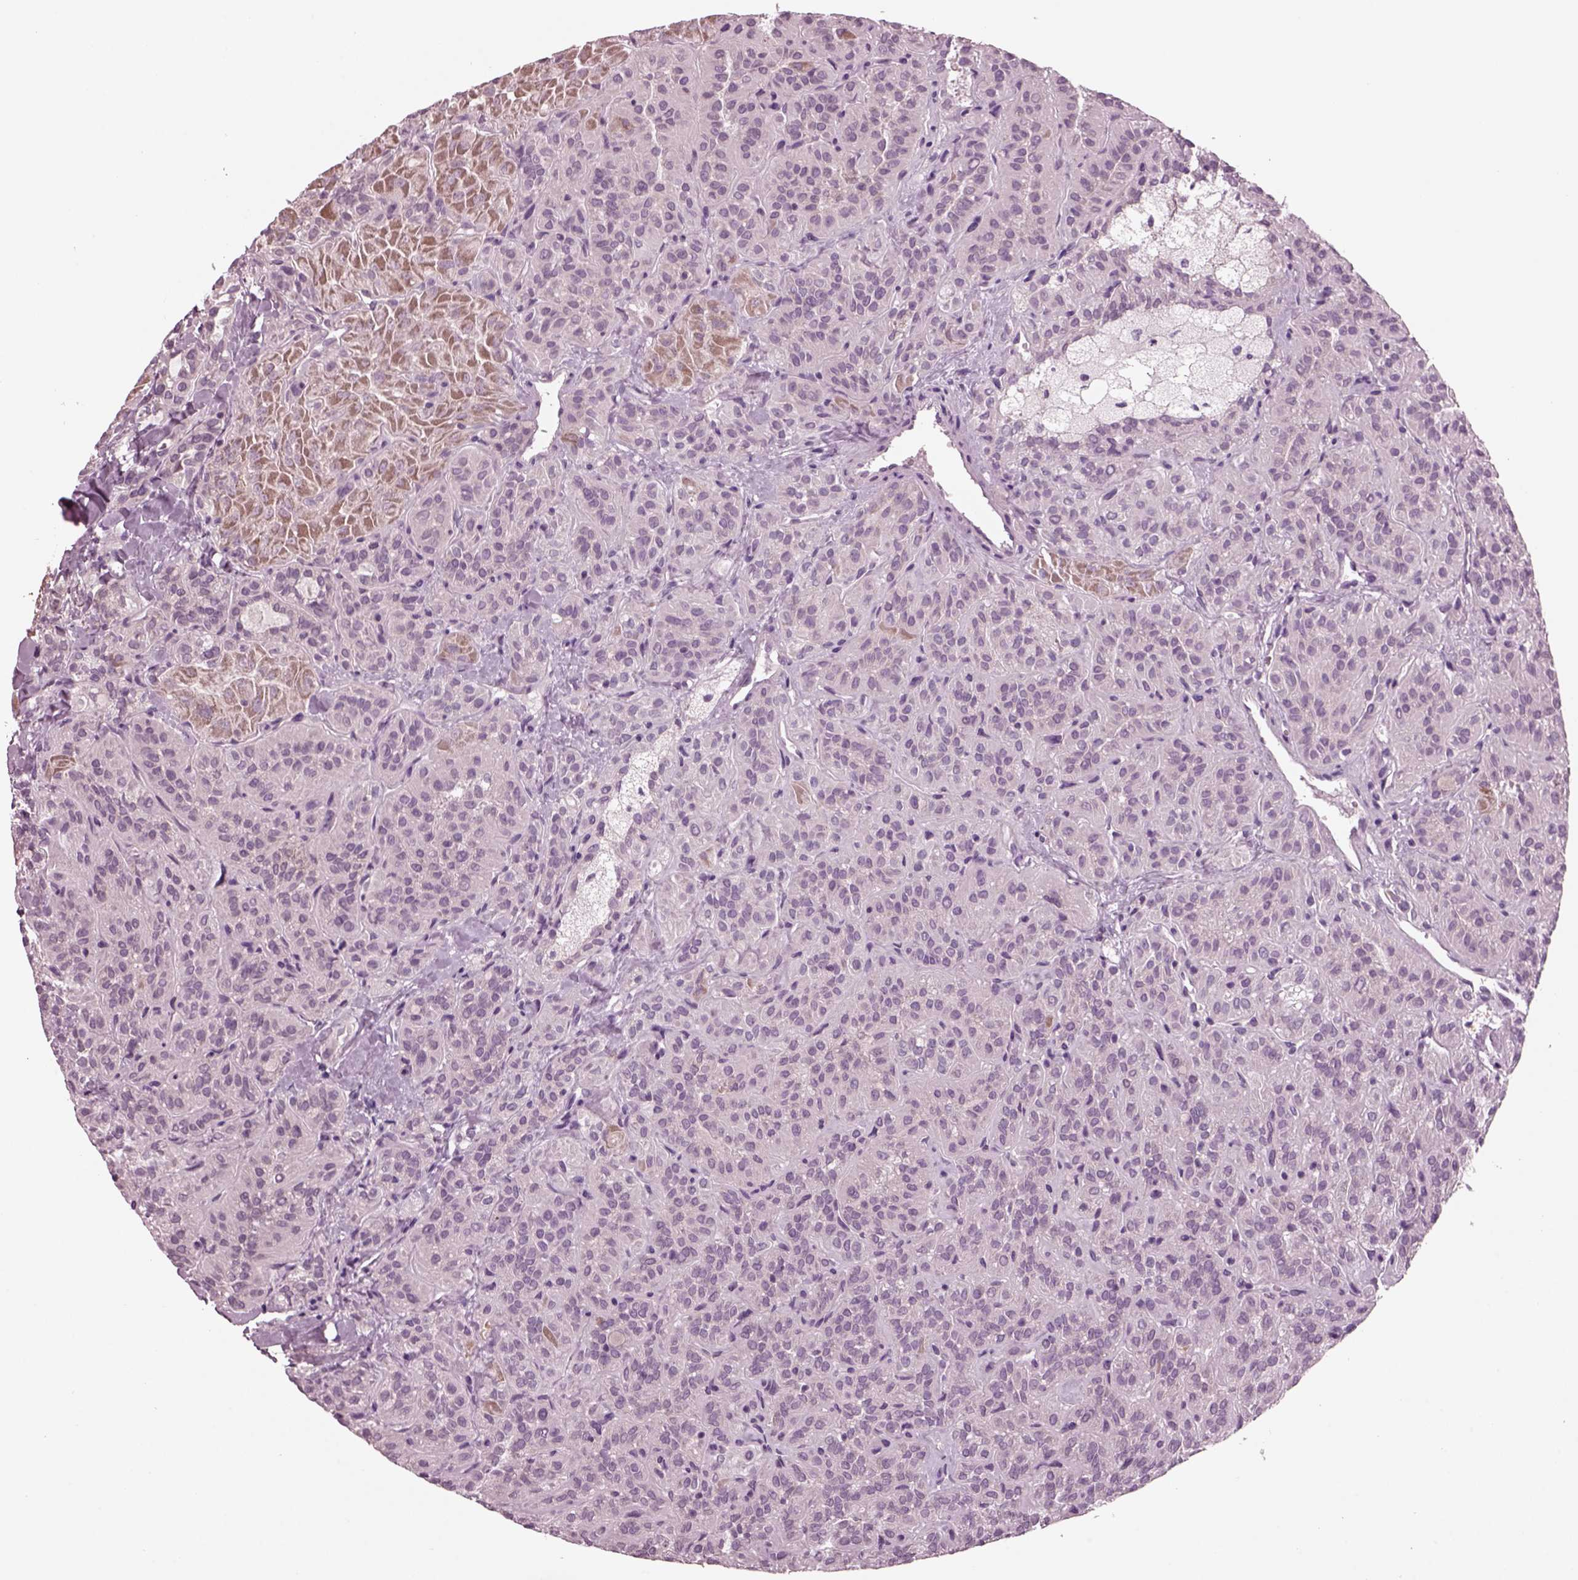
{"staining": {"intensity": "weak", "quantity": "25%-75%", "location": "cytoplasmic/membranous"}, "tissue": "thyroid cancer", "cell_type": "Tumor cells", "image_type": "cancer", "snomed": [{"axis": "morphology", "description": "Papillary adenocarcinoma, NOS"}, {"axis": "topography", "description": "Thyroid gland"}], "caption": "Thyroid papillary adenocarcinoma was stained to show a protein in brown. There is low levels of weak cytoplasmic/membranous staining in approximately 25%-75% of tumor cells.", "gene": "AP4M1", "patient": {"sex": "female", "age": 45}}